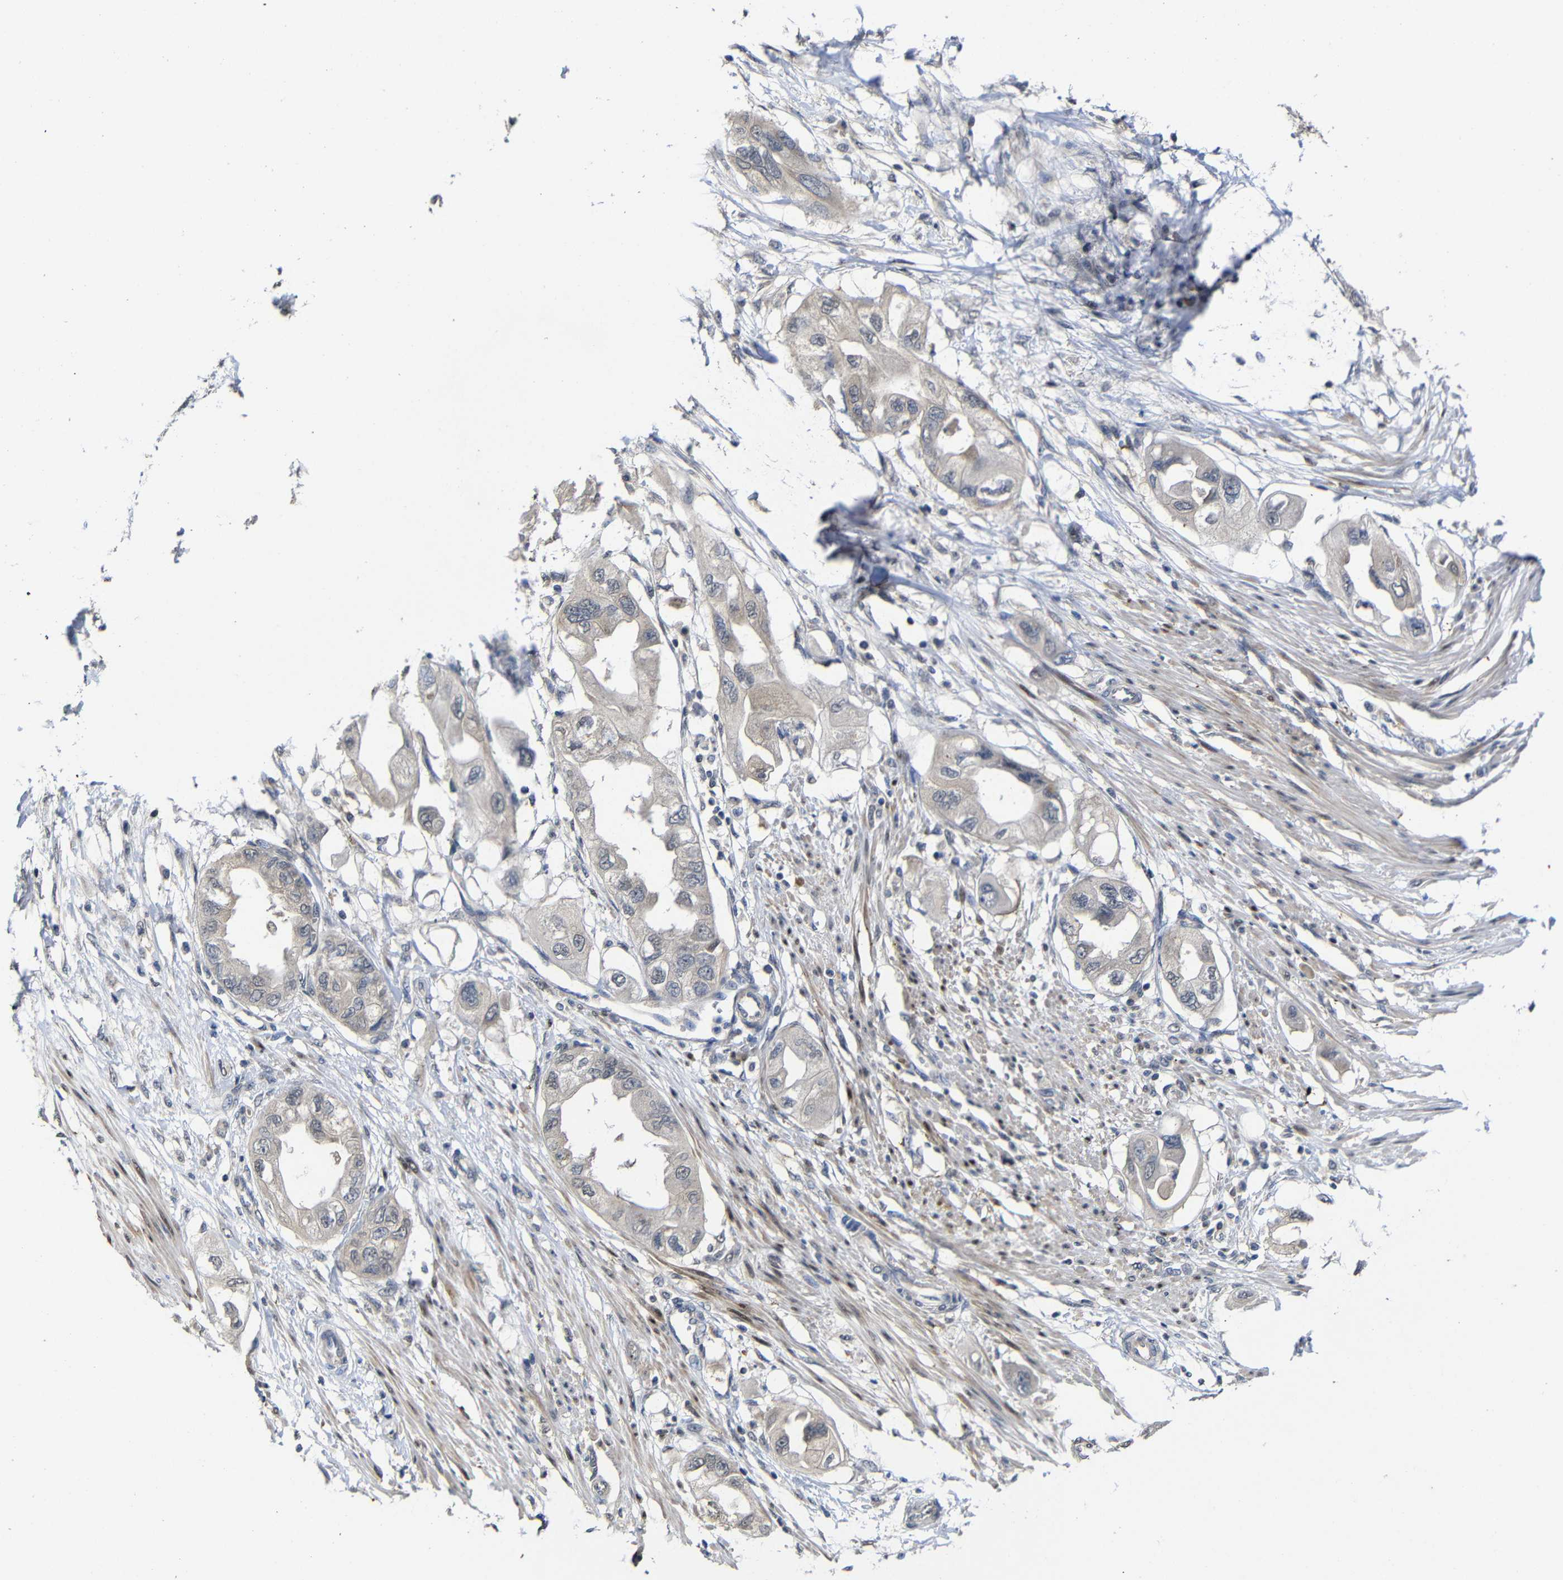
{"staining": {"intensity": "weak", "quantity": ">75%", "location": "cytoplasmic/membranous"}, "tissue": "endometrial cancer", "cell_type": "Tumor cells", "image_type": "cancer", "snomed": [{"axis": "morphology", "description": "Adenocarcinoma, NOS"}, {"axis": "topography", "description": "Endometrium"}], "caption": "A high-resolution histopathology image shows immunohistochemistry (IHC) staining of adenocarcinoma (endometrial), which reveals weak cytoplasmic/membranous expression in about >75% of tumor cells.", "gene": "ATG12", "patient": {"sex": "female", "age": 67}}